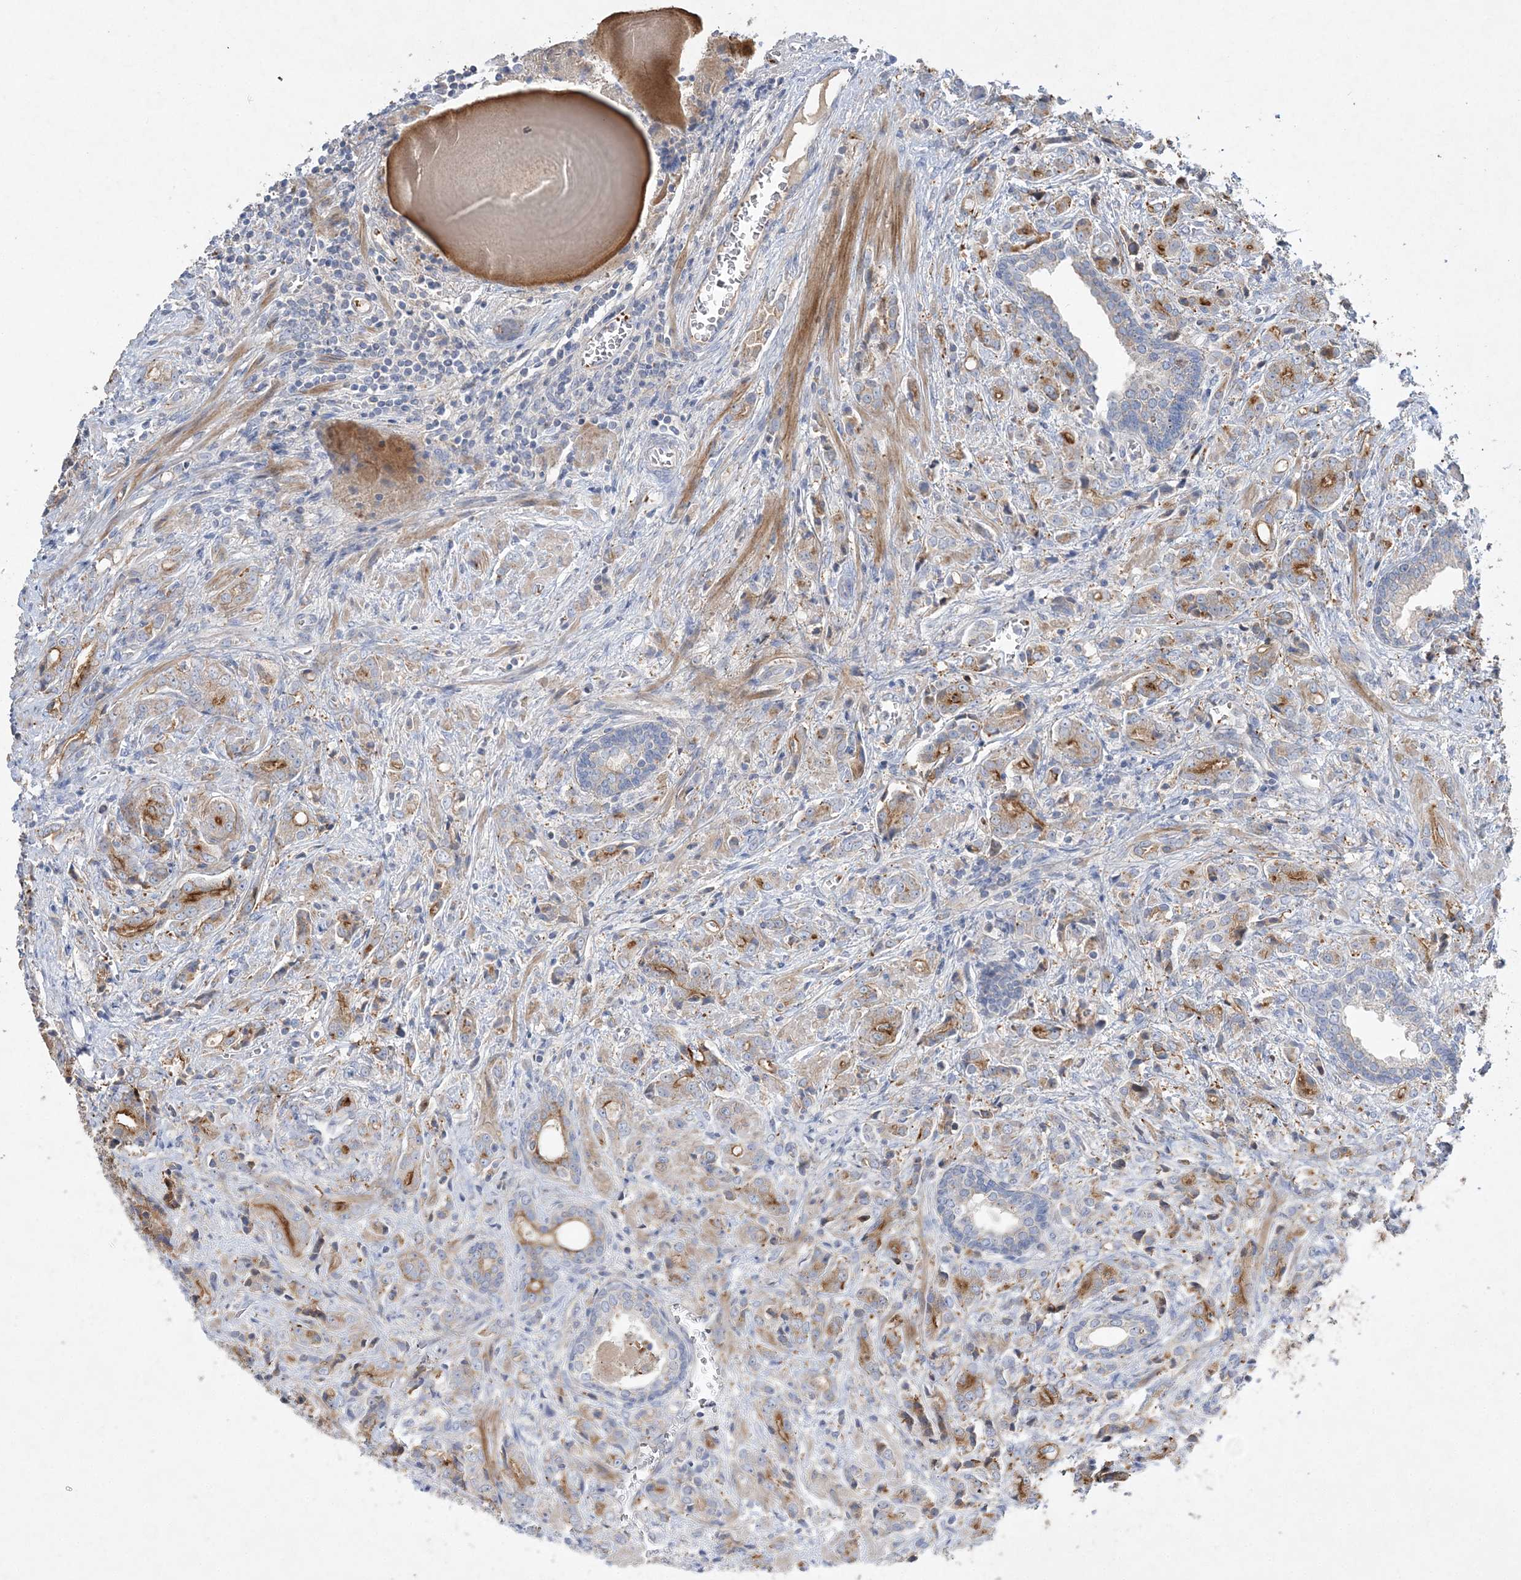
{"staining": {"intensity": "moderate", "quantity": "25%-75%", "location": "cytoplasmic/membranous"}, "tissue": "prostate cancer", "cell_type": "Tumor cells", "image_type": "cancer", "snomed": [{"axis": "morphology", "description": "Adenocarcinoma, High grade"}, {"axis": "topography", "description": "Prostate"}], "caption": "Protein analysis of prostate high-grade adenocarcinoma tissue shows moderate cytoplasmic/membranous expression in approximately 25%-75% of tumor cells. (brown staining indicates protein expression, while blue staining denotes nuclei).", "gene": "ADCK2", "patient": {"sex": "male", "age": 57}}